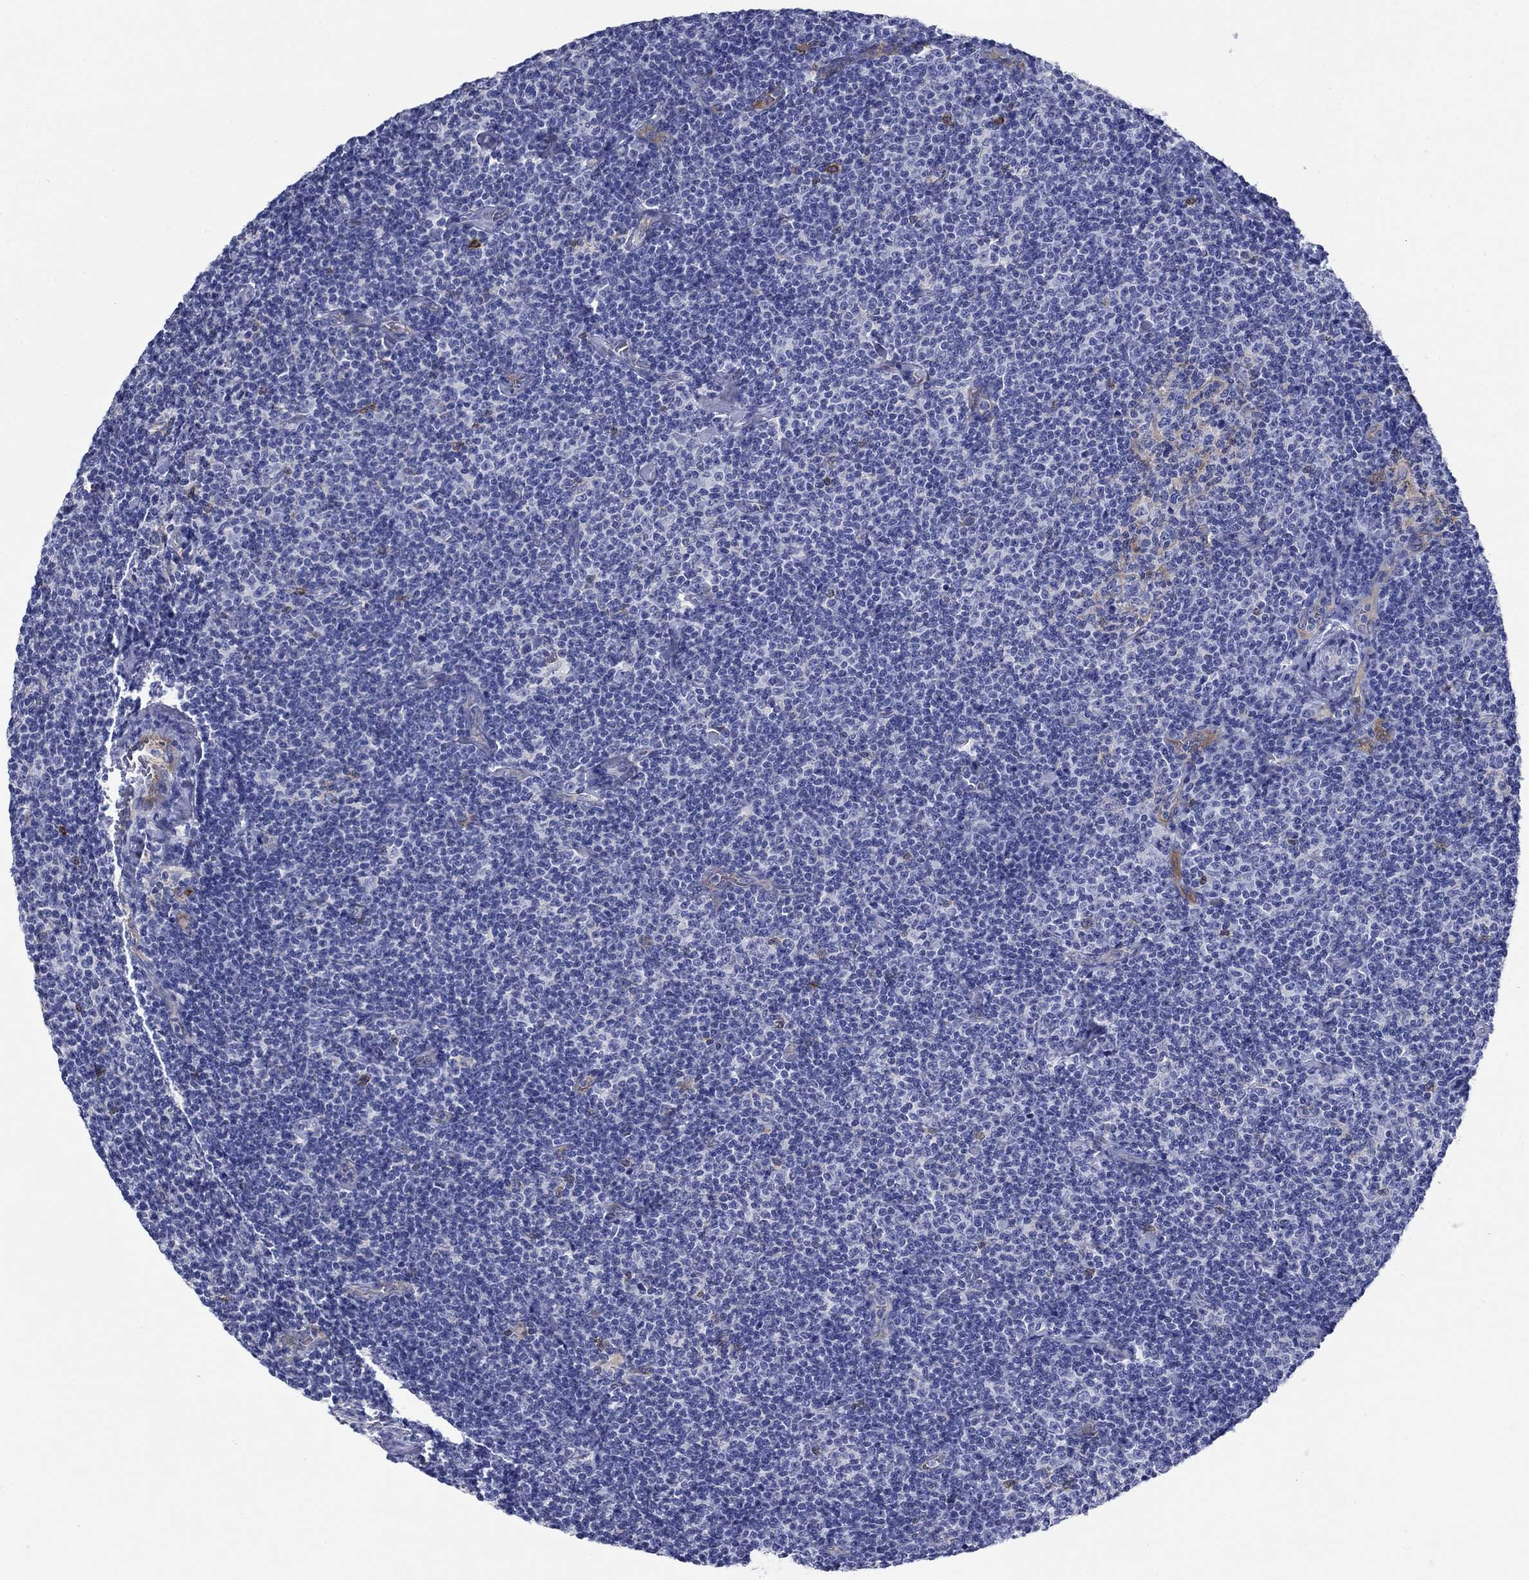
{"staining": {"intensity": "negative", "quantity": "none", "location": "none"}, "tissue": "lymphoma", "cell_type": "Tumor cells", "image_type": "cancer", "snomed": [{"axis": "morphology", "description": "Malignant lymphoma, non-Hodgkin's type, Low grade"}, {"axis": "topography", "description": "Lymph node"}], "caption": "Immunohistochemistry (IHC) photomicrograph of neoplastic tissue: low-grade malignant lymphoma, non-Hodgkin's type stained with DAB (3,3'-diaminobenzidine) exhibits no significant protein positivity in tumor cells. Brightfield microscopy of IHC stained with DAB (3,3'-diaminobenzidine) (brown) and hematoxylin (blue), captured at high magnification.", "gene": "TRIM16", "patient": {"sex": "male", "age": 81}}